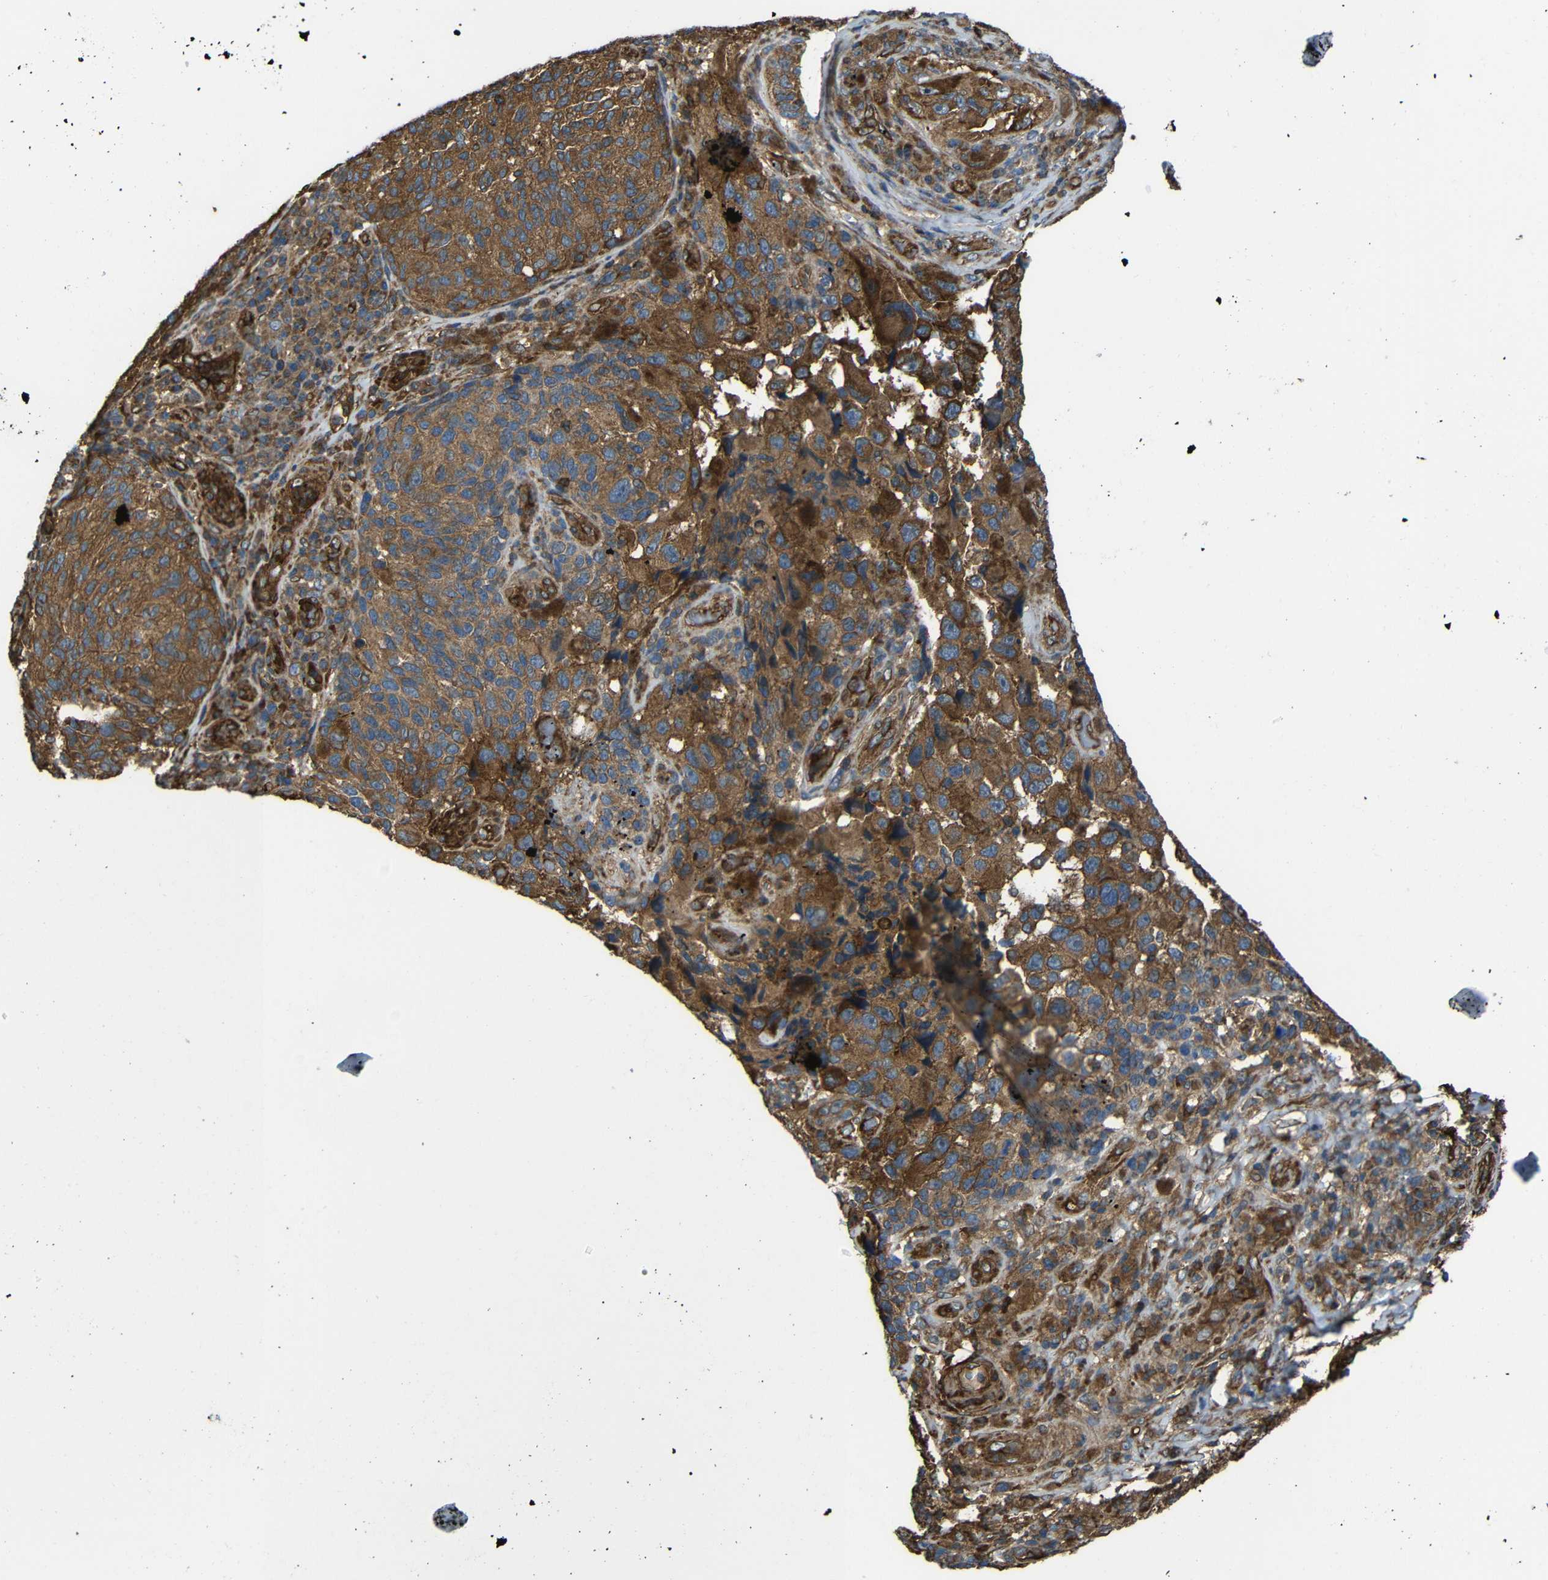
{"staining": {"intensity": "moderate", "quantity": ">75%", "location": "cytoplasmic/membranous"}, "tissue": "melanoma", "cell_type": "Tumor cells", "image_type": "cancer", "snomed": [{"axis": "morphology", "description": "Malignant melanoma, NOS"}, {"axis": "topography", "description": "Skin"}], "caption": "Approximately >75% of tumor cells in human malignant melanoma show moderate cytoplasmic/membranous protein staining as visualized by brown immunohistochemical staining.", "gene": "PTCH1", "patient": {"sex": "female", "age": 73}}